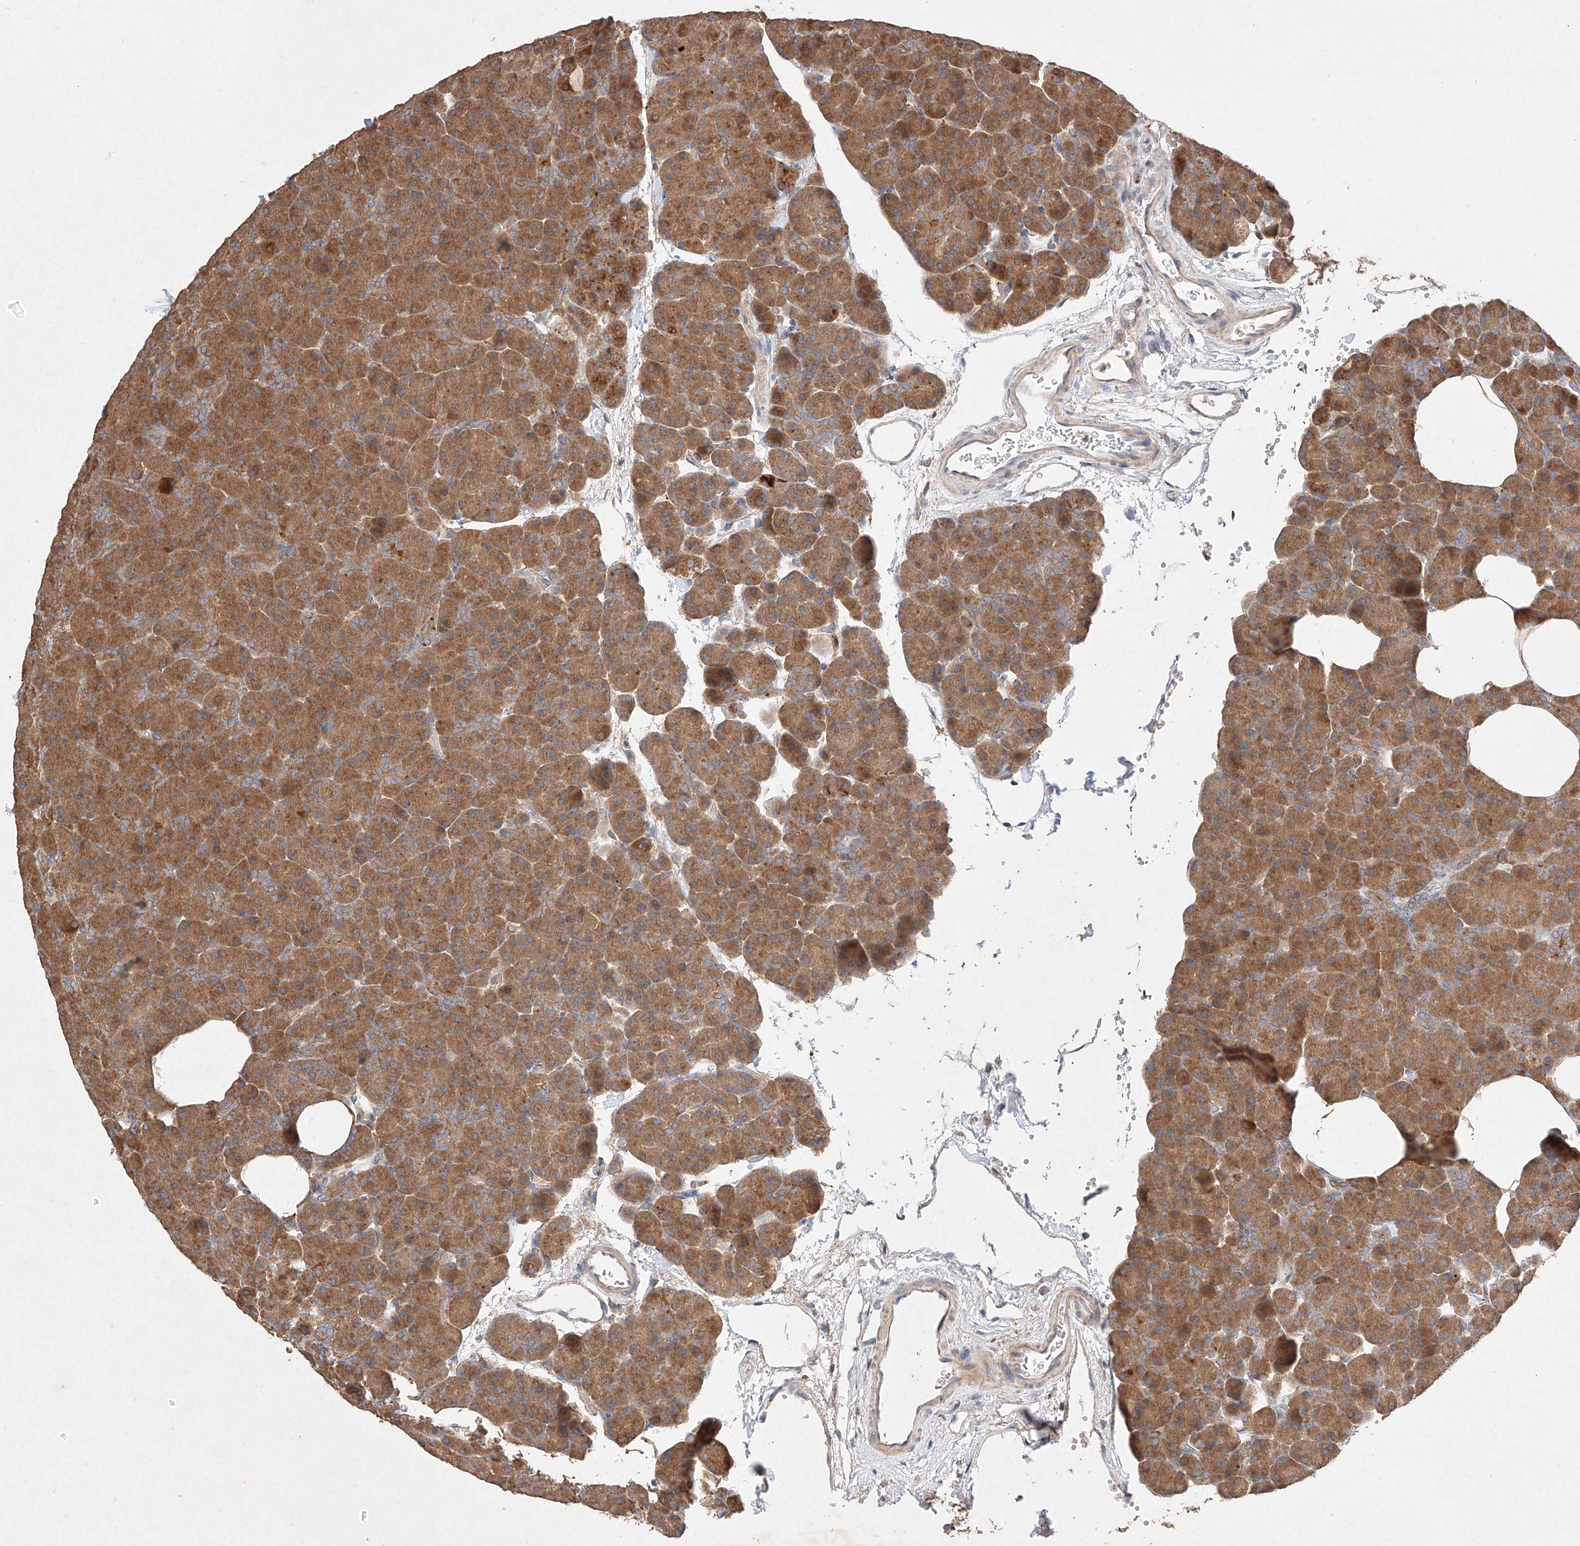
{"staining": {"intensity": "moderate", "quantity": ">75%", "location": "cytoplasmic/membranous"}, "tissue": "pancreas", "cell_type": "Exocrine glandular cells", "image_type": "normal", "snomed": [{"axis": "morphology", "description": "Normal tissue, NOS"}, {"axis": "morphology", "description": "Carcinoid, malignant, NOS"}, {"axis": "topography", "description": "Pancreas"}], "caption": "Immunohistochemical staining of unremarkable pancreas displays moderate cytoplasmic/membranous protein expression in approximately >75% of exocrine glandular cells.", "gene": "C6orf62", "patient": {"sex": "female", "age": 35}}